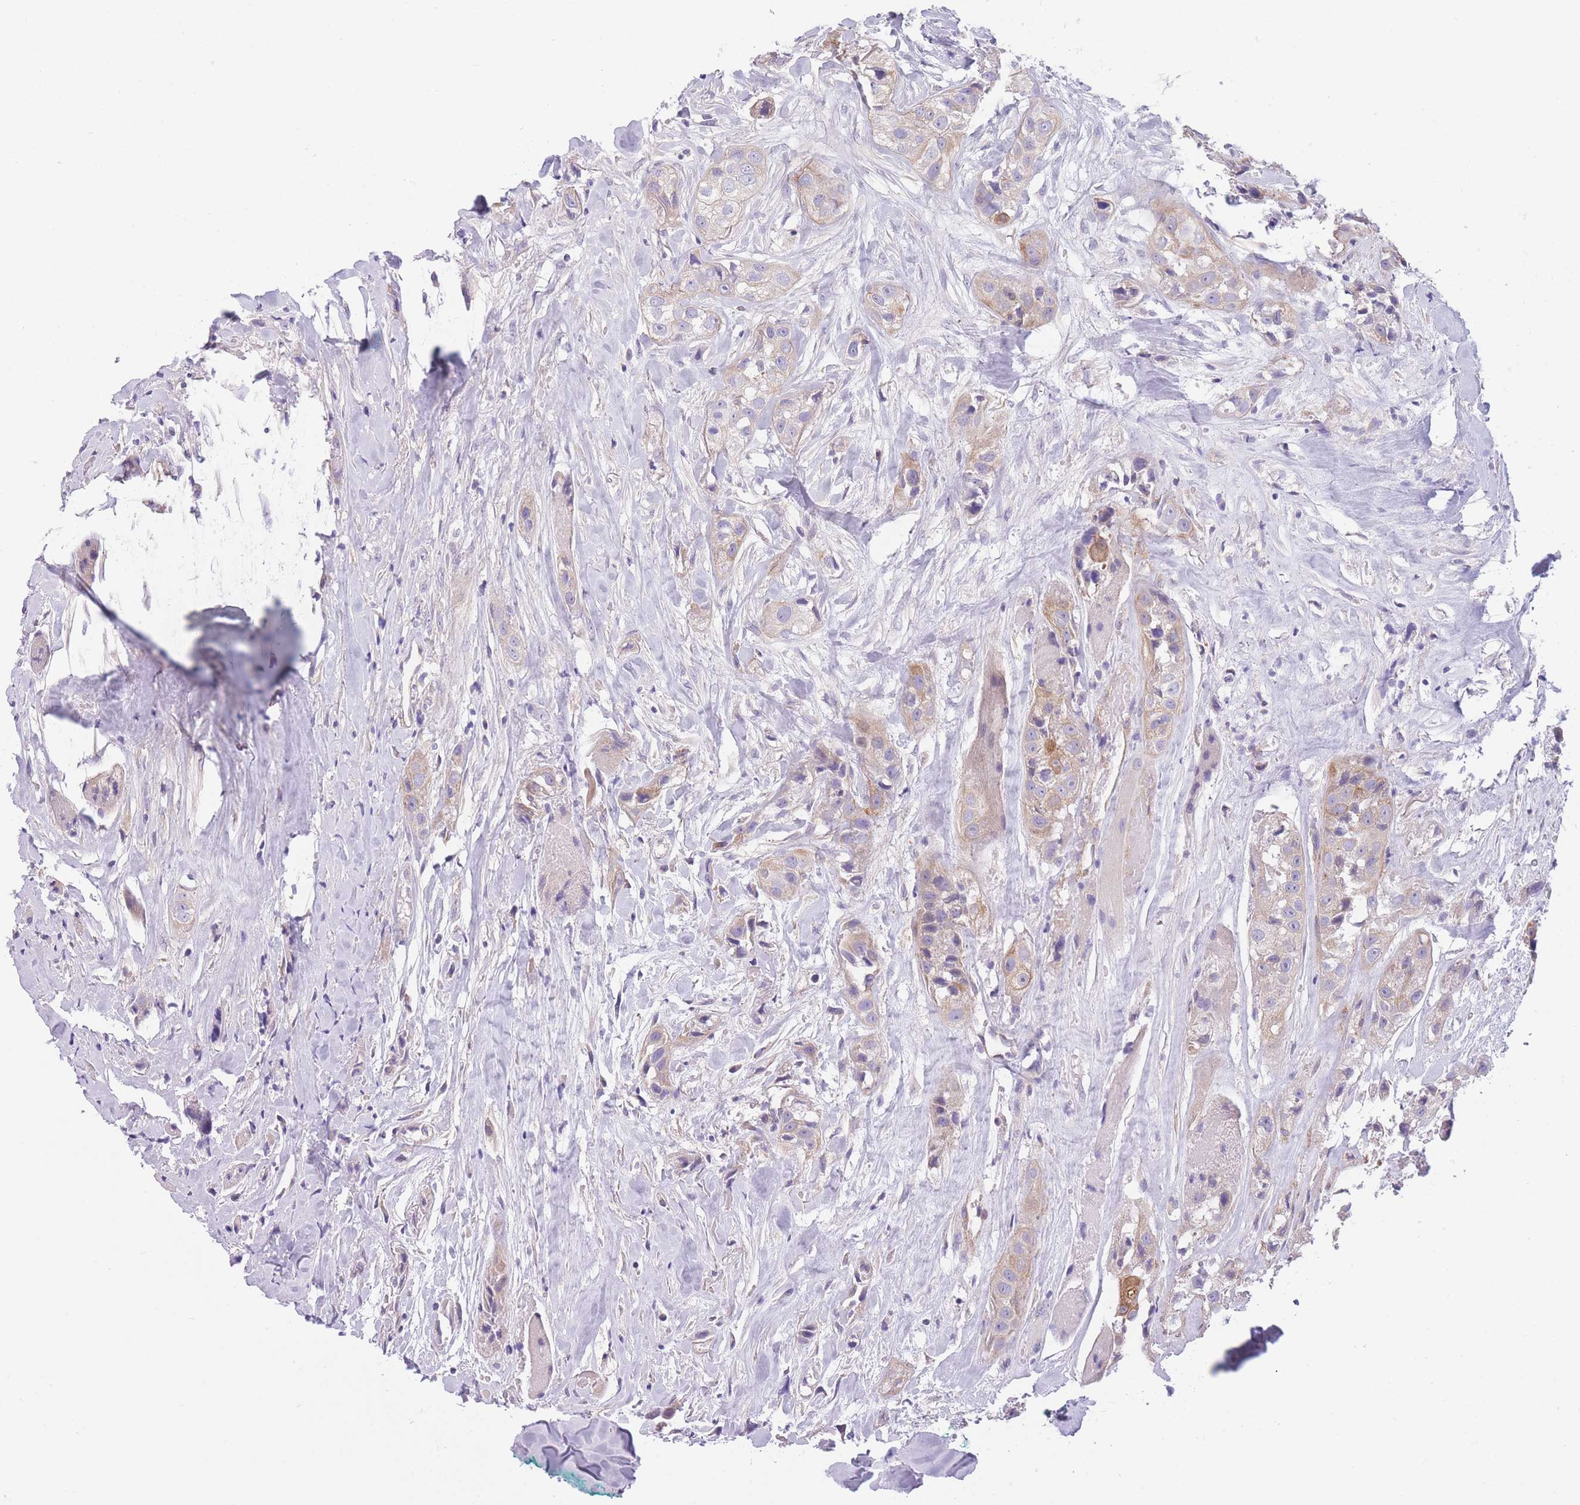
{"staining": {"intensity": "weak", "quantity": "25%-75%", "location": "cytoplasmic/membranous"}, "tissue": "head and neck cancer", "cell_type": "Tumor cells", "image_type": "cancer", "snomed": [{"axis": "morphology", "description": "Normal tissue, NOS"}, {"axis": "morphology", "description": "Squamous cell carcinoma, NOS"}, {"axis": "topography", "description": "Skeletal muscle"}, {"axis": "topography", "description": "Head-Neck"}], "caption": "Head and neck cancer (squamous cell carcinoma) stained for a protein (brown) exhibits weak cytoplasmic/membranous positive positivity in approximately 25%-75% of tumor cells.", "gene": "SERPINB3", "patient": {"sex": "male", "age": 51}}